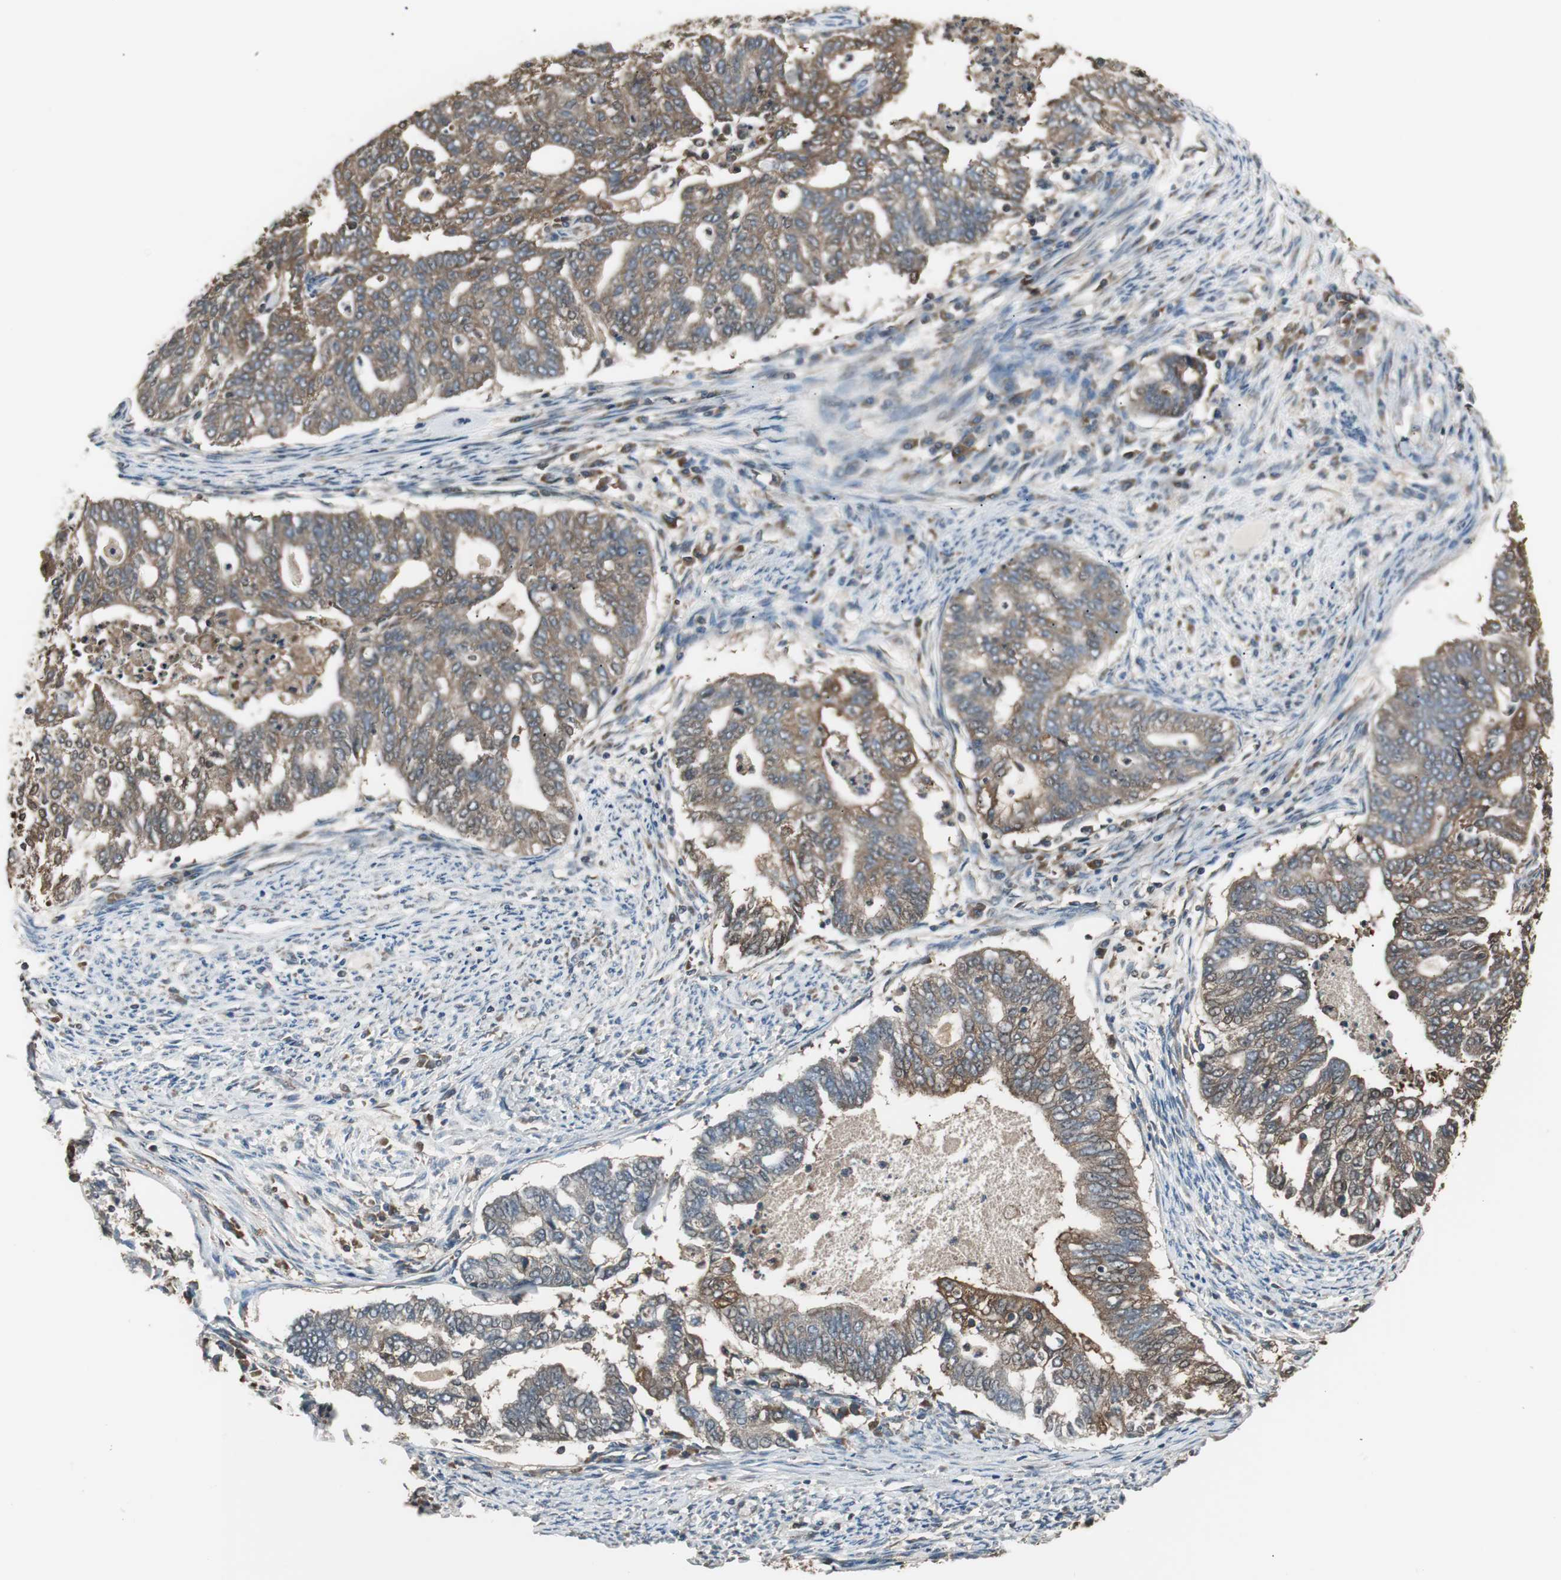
{"staining": {"intensity": "moderate", "quantity": ">75%", "location": "cytoplasmic/membranous"}, "tissue": "endometrial cancer", "cell_type": "Tumor cells", "image_type": "cancer", "snomed": [{"axis": "morphology", "description": "Adenocarcinoma, NOS"}, {"axis": "topography", "description": "Endometrium"}], "caption": "Endometrial cancer (adenocarcinoma) stained with immunohistochemistry (IHC) displays moderate cytoplasmic/membranous positivity in approximately >75% of tumor cells.", "gene": "CAPNS1", "patient": {"sex": "female", "age": 79}}